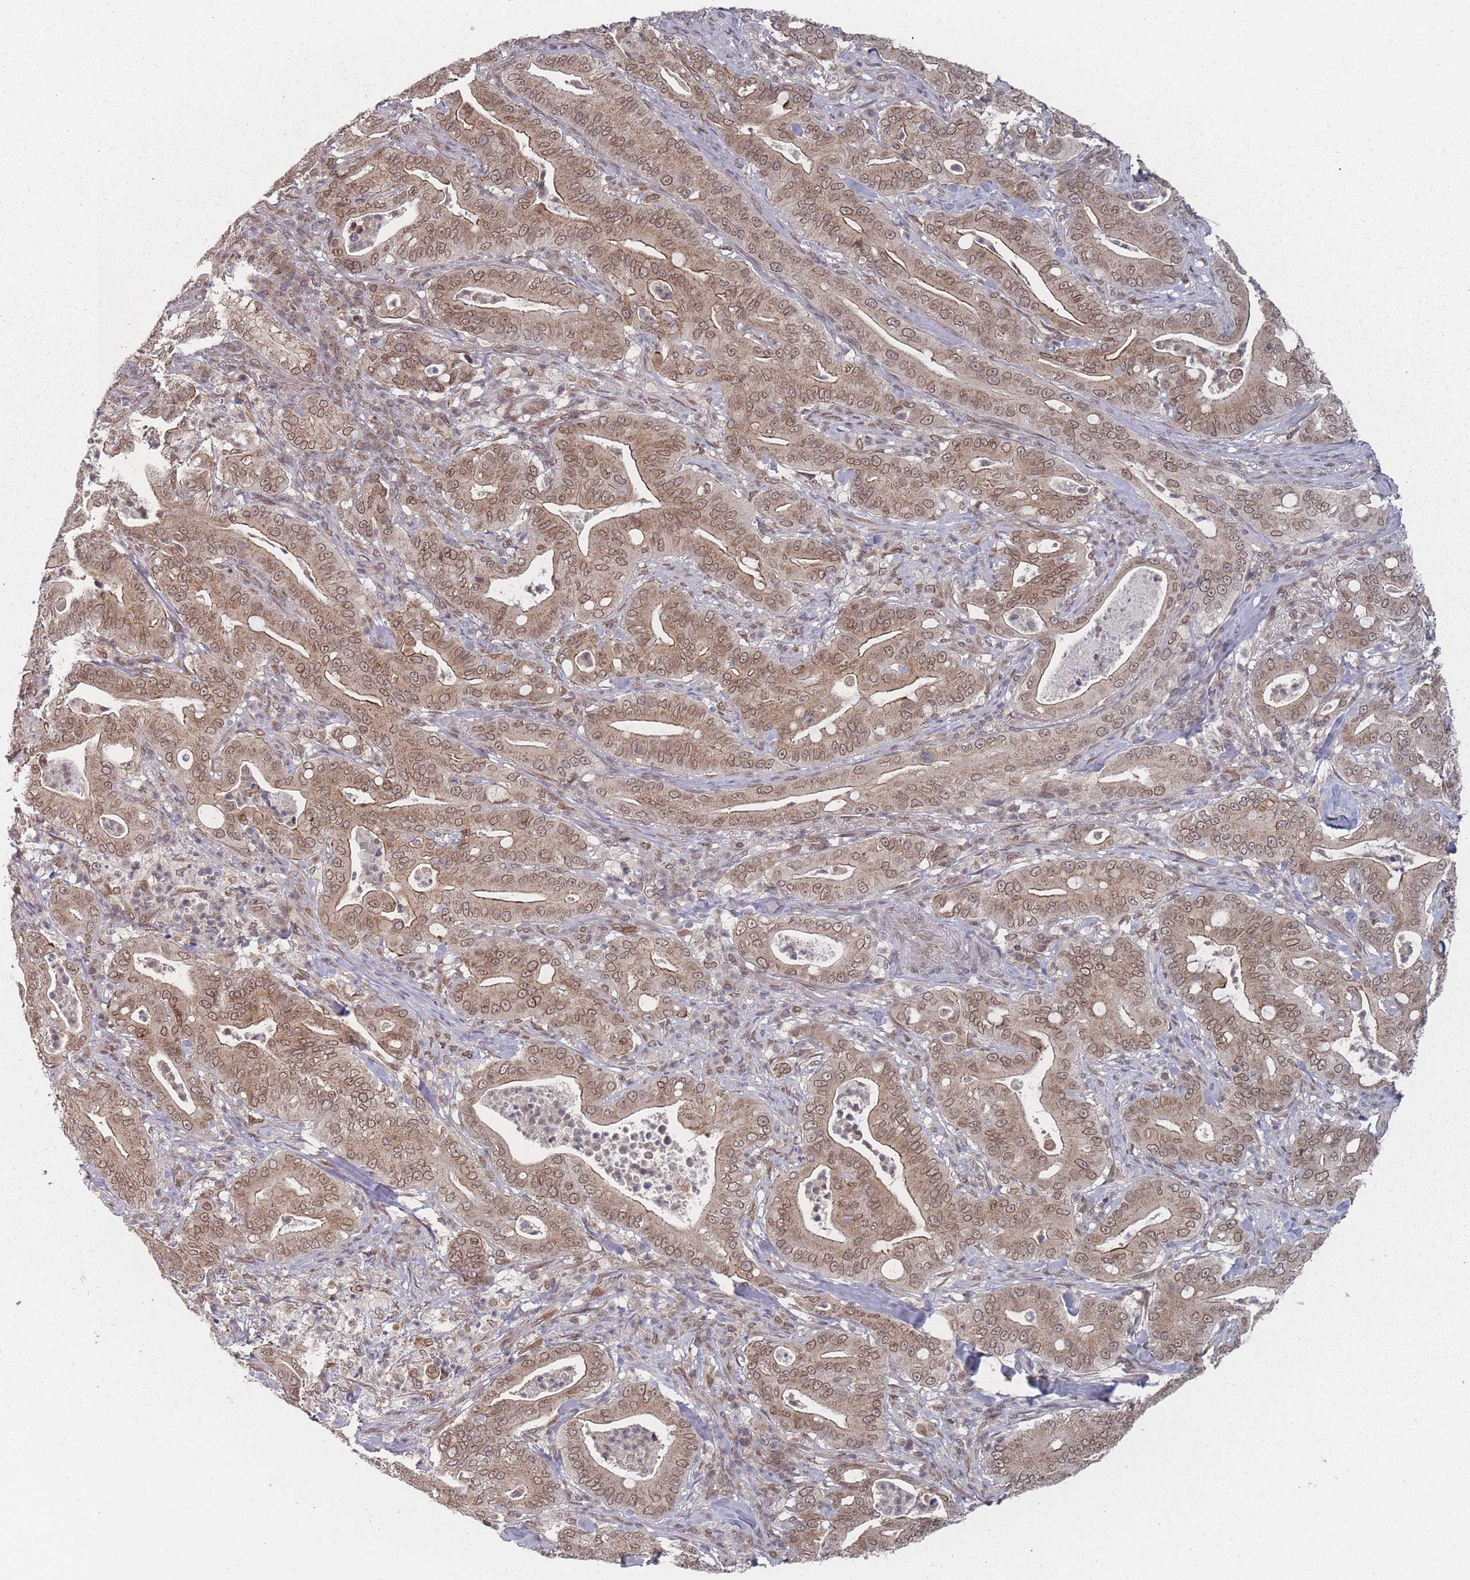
{"staining": {"intensity": "moderate", "quantity": ">75%", "location": "cytoplasmic/membranous,nuclear"}, "tissue": "pancreatic cancer", "cell_type": "Tumor cells", "image_type": "cancer", "snomed": [{"axis": "morphology", "description": "Adenocarcinoma, NOS"}, {"axis": "topography", "description": "Pancreas"}], "caption": "Protein expression analysis of human pancreatic cancer reveals moderate cytoplasmic/membranous and nuclear staining in approximately >75% of tumor cells. Immunohistochemistry (ihc) stains the protein in brown and the nuclei are stained blue.", "gene": "TBC1D25", "patient": {"sex": "male", "age": 71}}